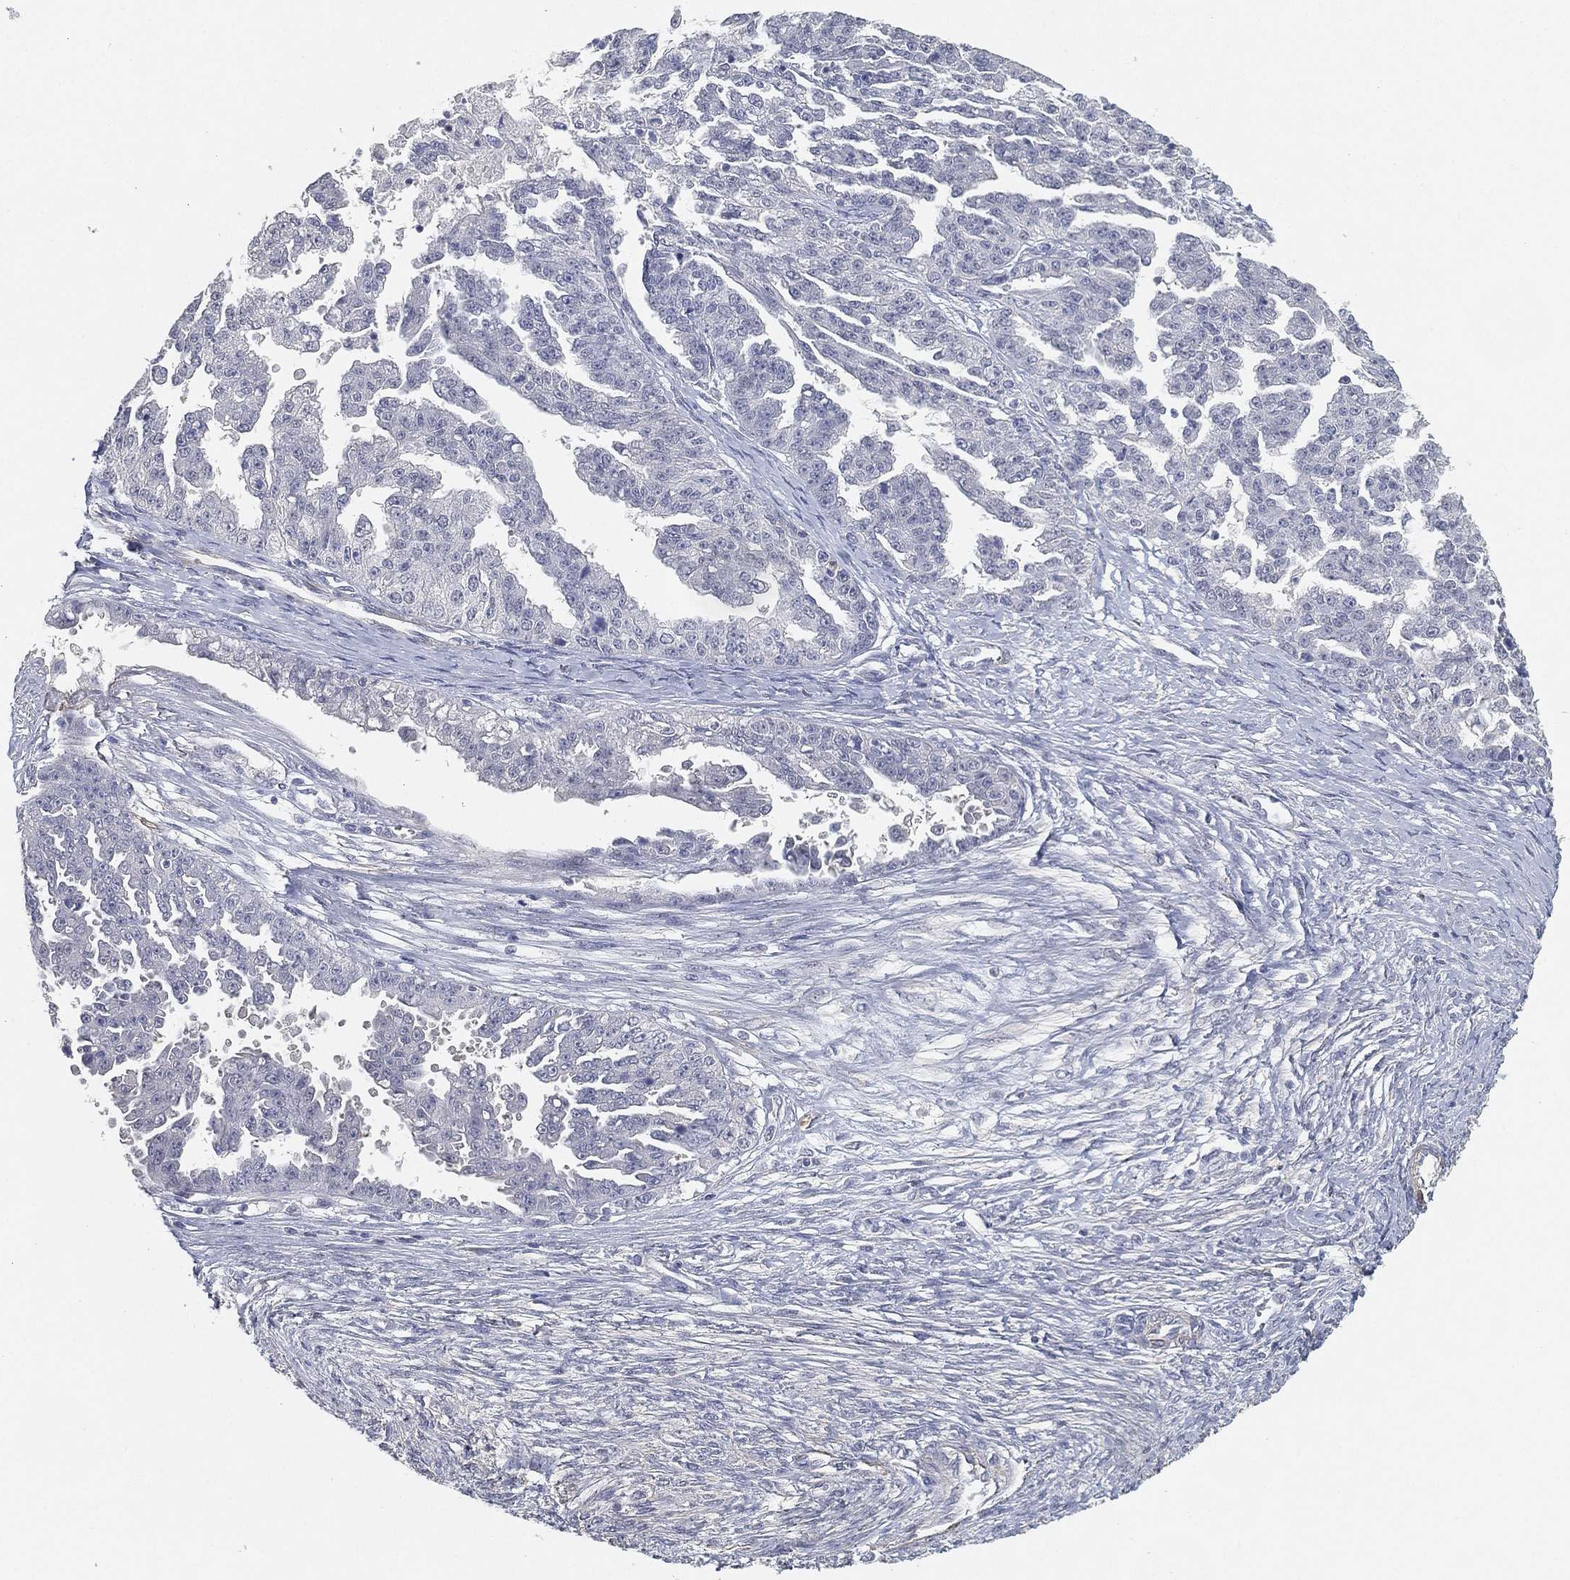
{"staining": {"intensity": "negative", "quantity": "none", "location": "none"}, "tissue": "ovarian cancer", "cell_type": "Tumor cells", "image_type": "cancer", "snomed": [{"axis": "morphology", "description": "Cystadenocarcinoma, serous, NOS"}, {"axis": "topography", "description": "Ovary"}], "caption": "An immunohistochemistry (IHC) image of ovarian serous cystadenocarcinoma is shown. There is no staining in tumor cells of ovarian serous cystadenocarcinoma.", "gene": "GPR61", "patient": {"sex": "female", "age": 58}}